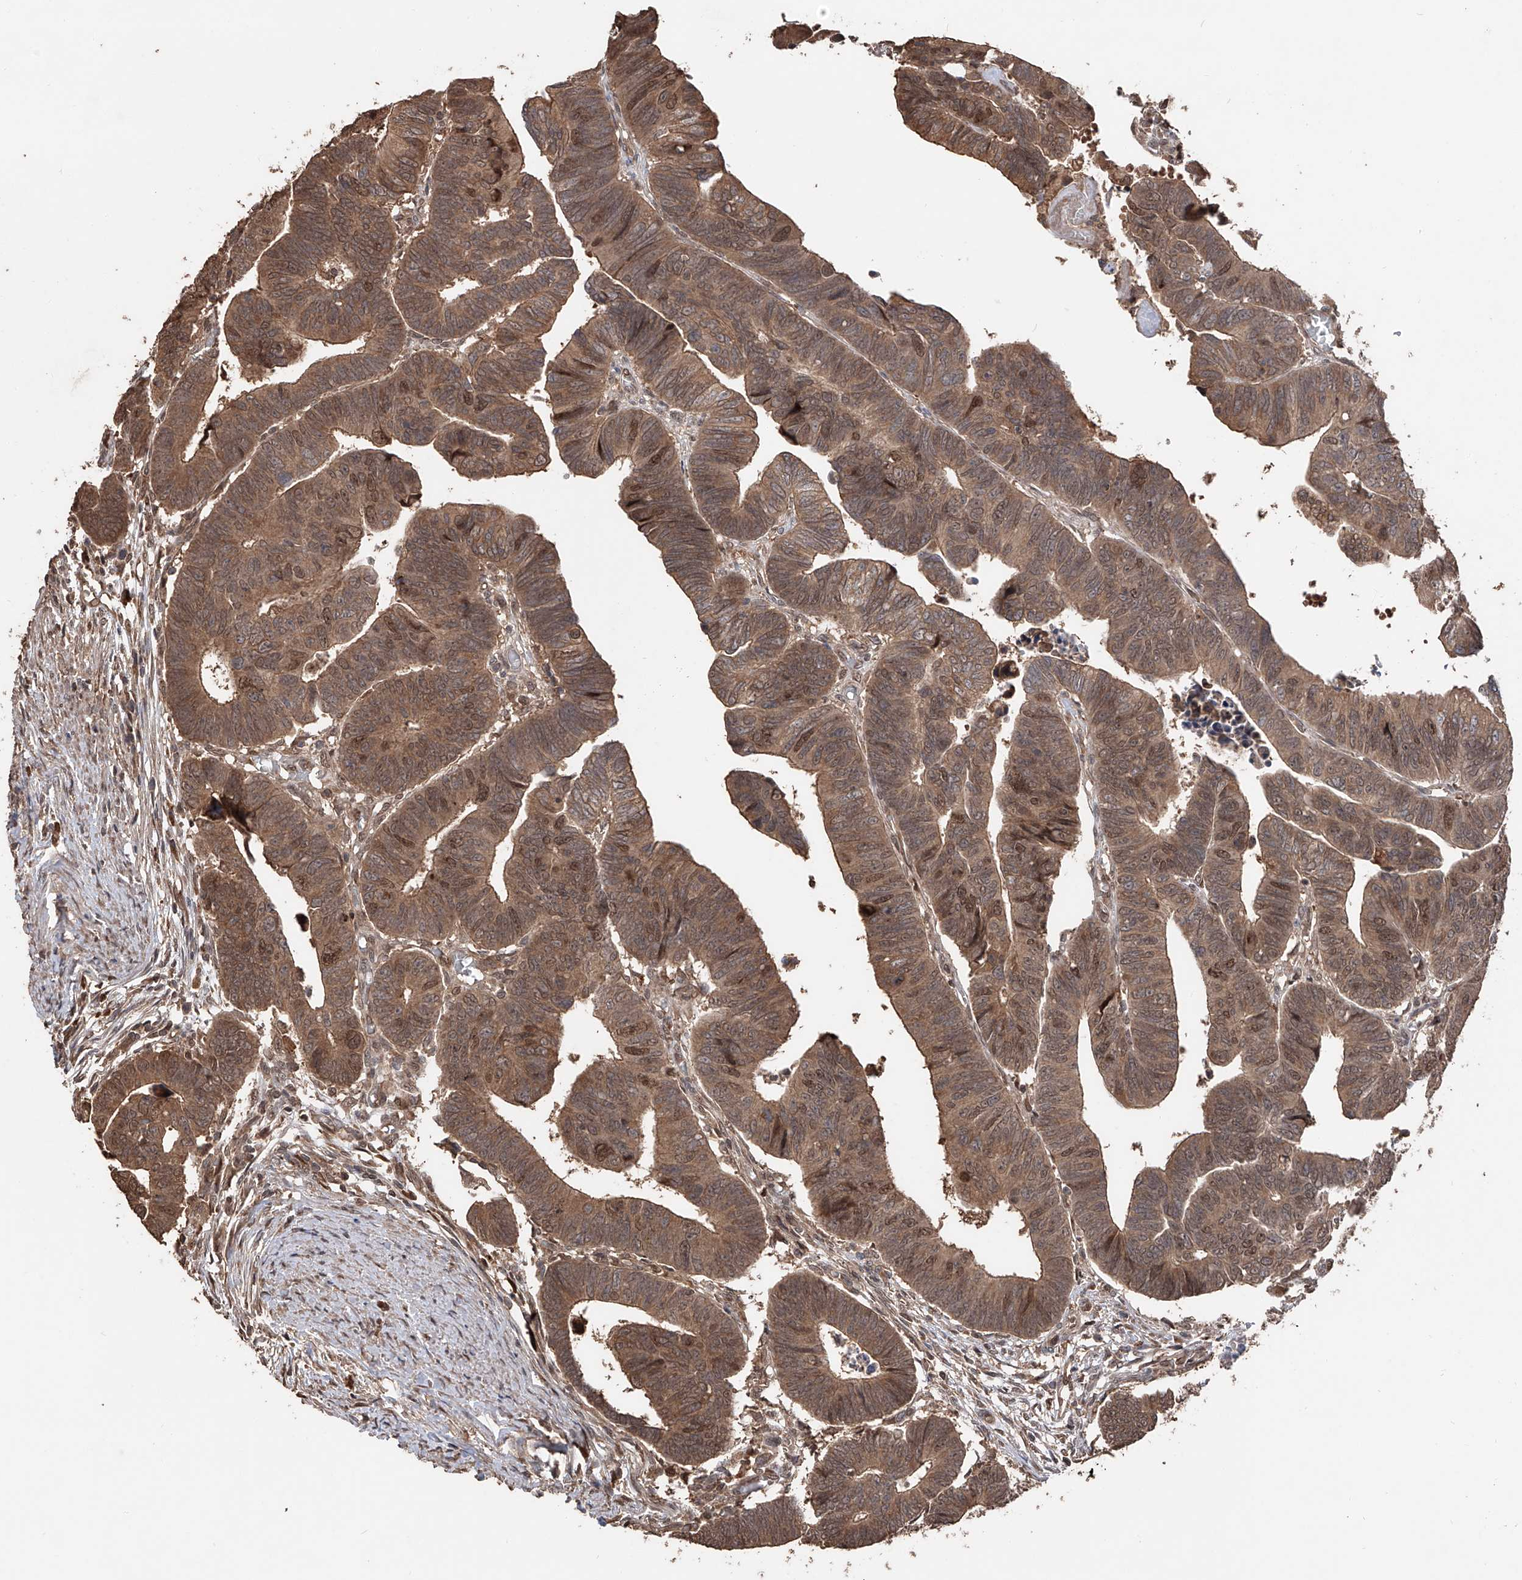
{"staining": {"intensity": "moderate", "quantity": ">75%", "location": "cytoplasmic/membranous,nuclear"}, "tissue": "colorectal cancer", "cell_type": "Tumor cells", "image_type": "cancer", "snomed": [{"axis": "morphology", "description": "Adenocarcinoma, NOS"}, {"axis": "topography", "description": "Rectum"}], "caption": "Immunohistochemistry of adenocarcinoma (colorectal) displays medium levels of moderate cytoplasmic/membranous and nuclear positivity in about >75% of tumor cells.", "gene": "FAM135A", "patient": {"sex": "female", "age": 65}}